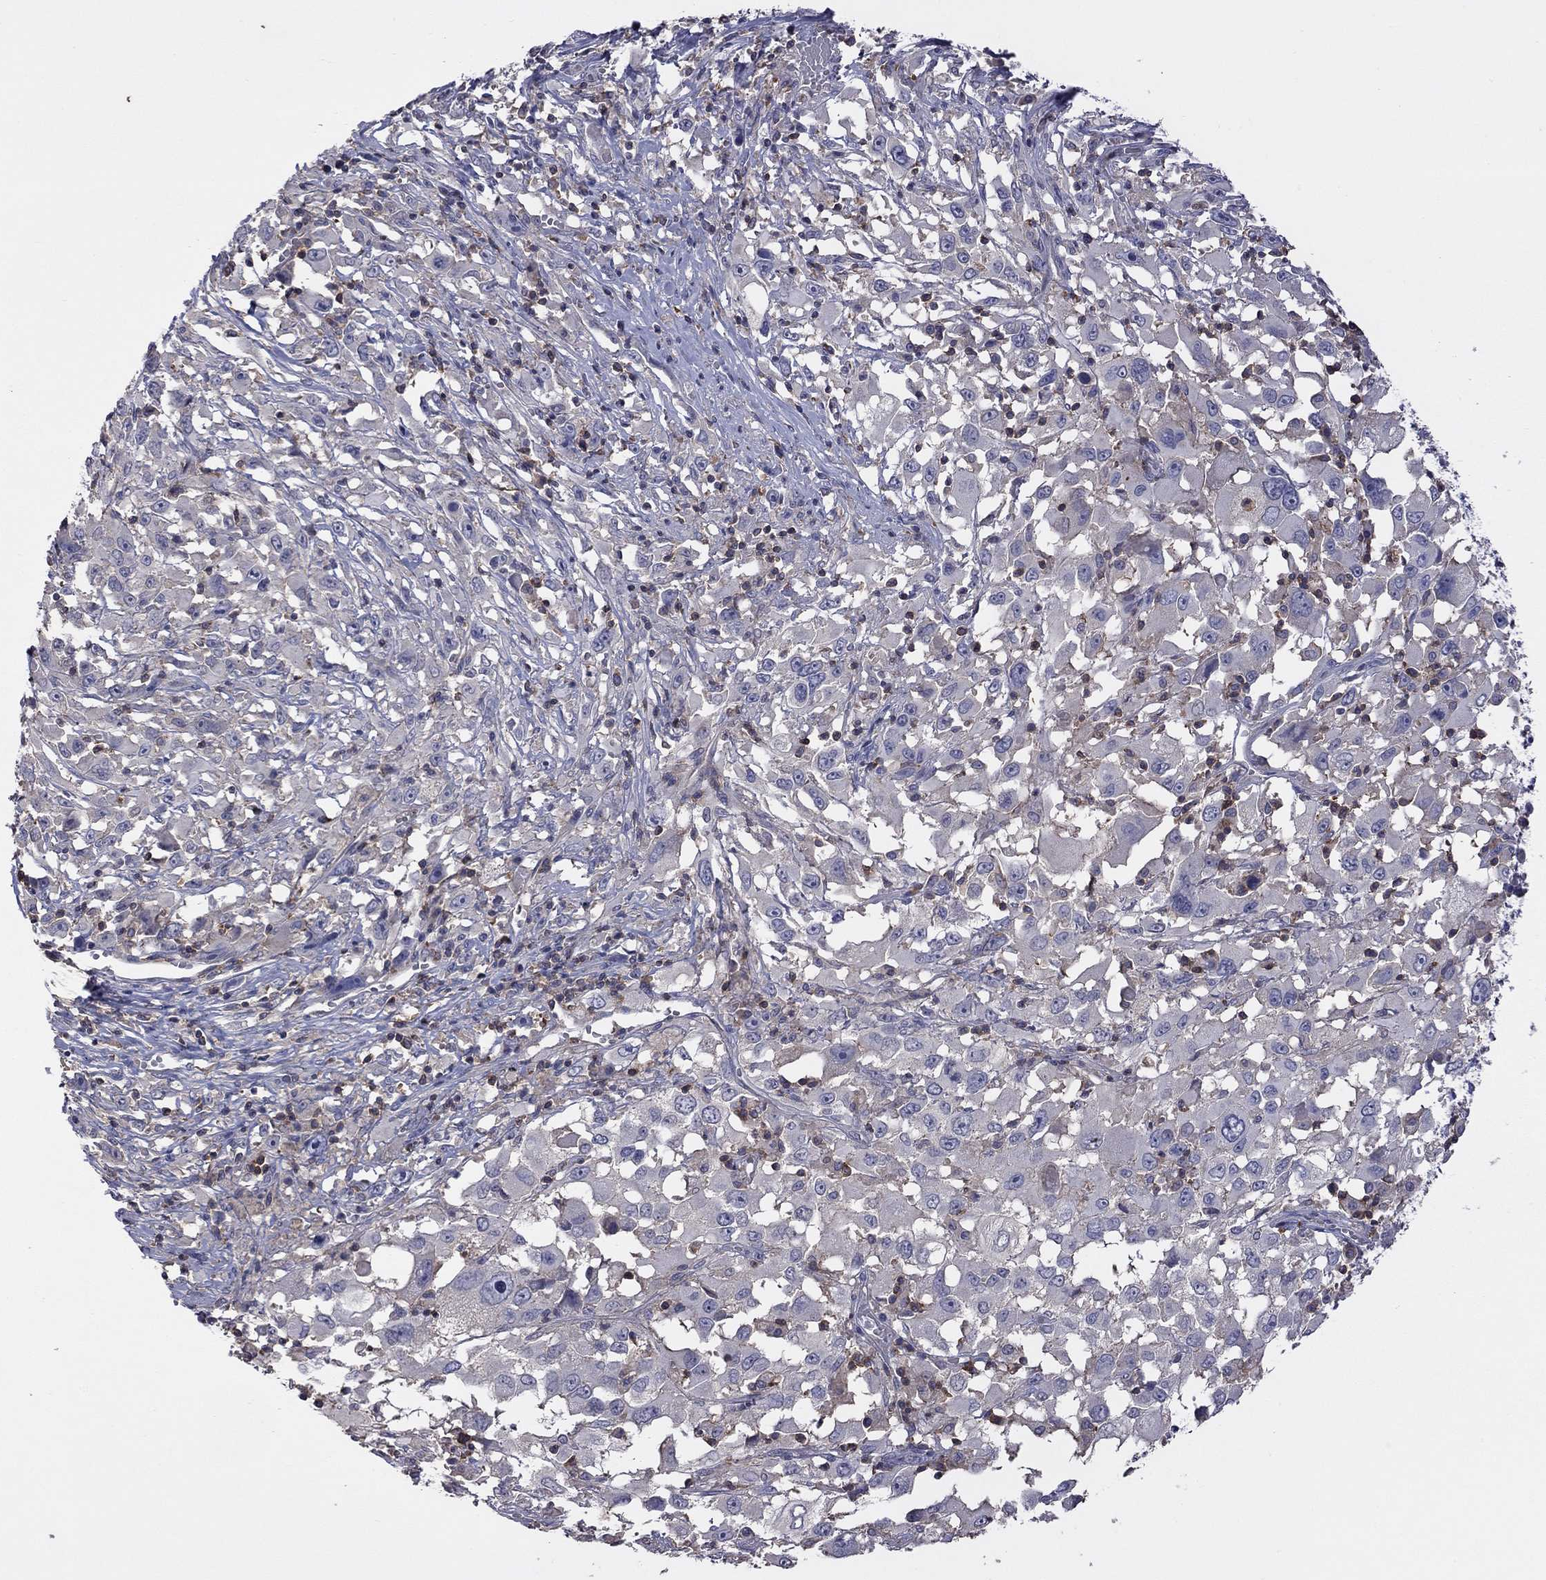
{"staining": {"intensity": "negative", "quantity": "none", "location": "none"}, "tissue": "melanoma", "cell_type": "Tumor cells", "image_type": "cancer", "snomed": [{"axis": "morphology", "description": "Malignant melanoma, Metastatic site"}, {"axis": "topography", "description": "Soft tissue"}], "caption": "Tumor cells show no significant staining in melanoma. (DAB (3,3'-diaminobenzidine) immunohistochemistry with hematoxylin counter stain).", "gene": "IPCEF1", "patient": {"sex": "male", "age": 50}}